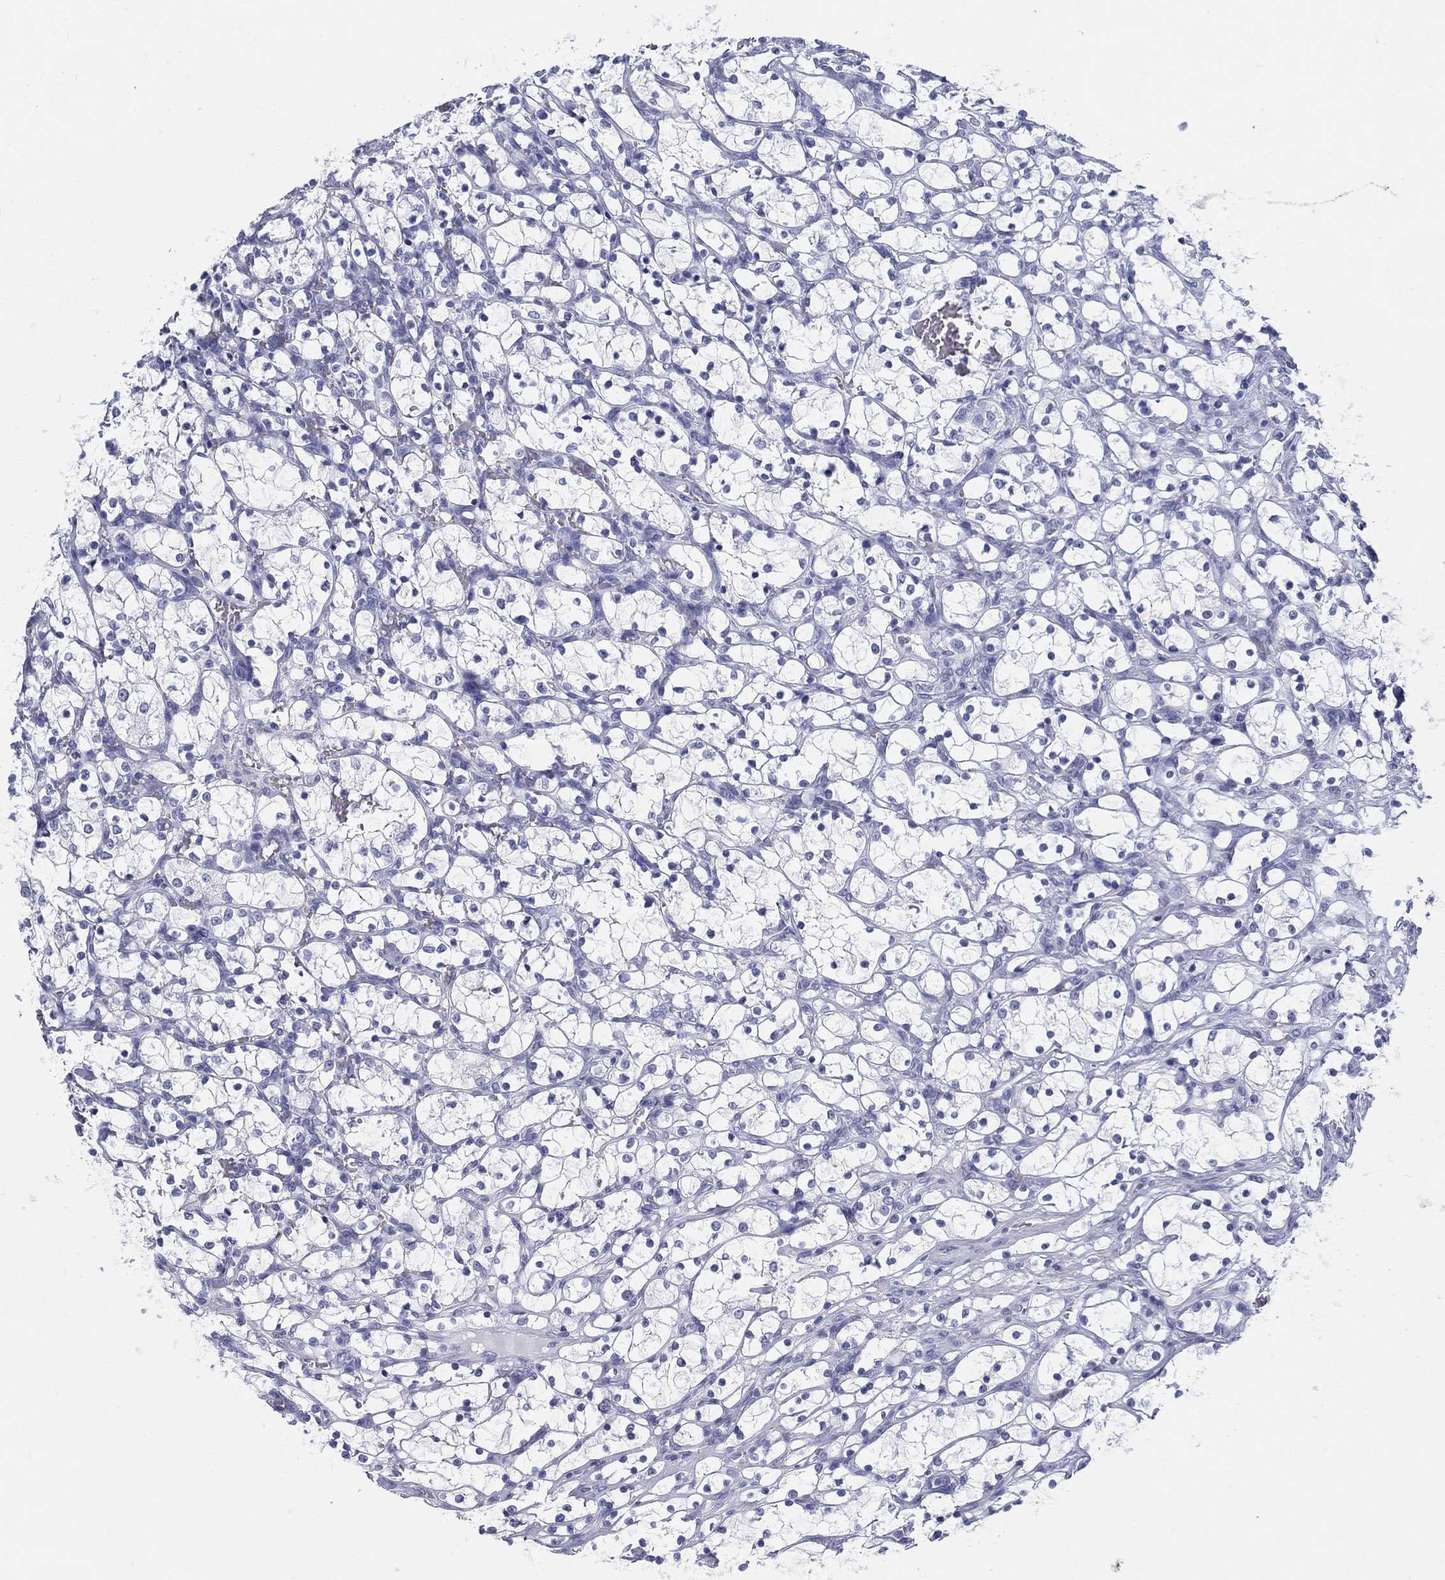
{"staining": {"intensity": "negative", "quantity": "none", "location": "none"}, "tissue": "renal cancer", "cell_type": "Tumor cells", "image_type": "cancer", "snomed": [{"axis": "morphology", "description": "Adenocarcinoma, NOS"}, {"axis": "topography", "description": "Kidney"}], "caption": "Photomicrograph shows no significant protein staining in tumor cells of renal cancer (adenocarcinoma).", "gene": "ATP1B2", "patient": {"sex": "female", "age": 69}}